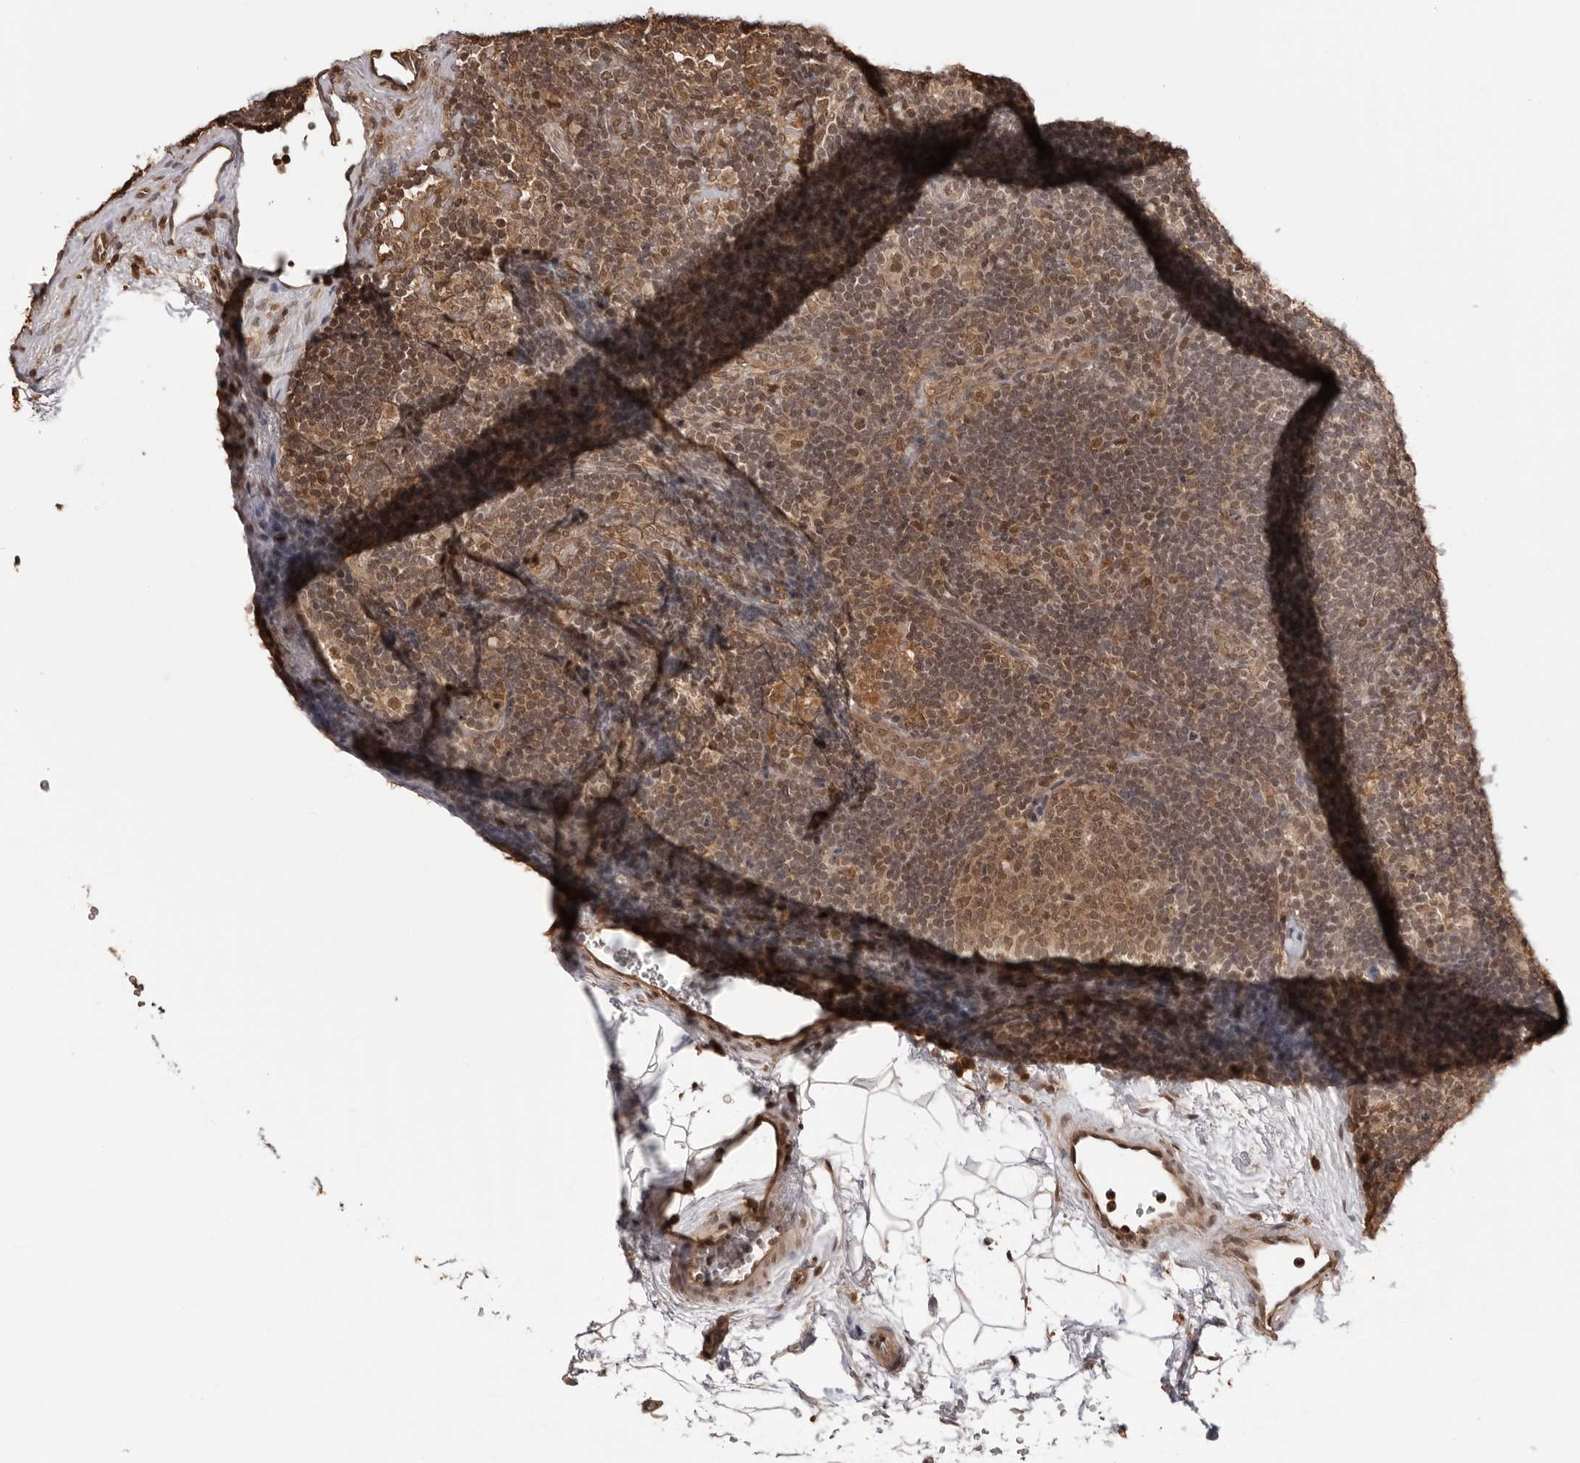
{"staining": {"intensity": "moderate", "quantity": ">75%", "location": "cytoplasmic/membranous,nuclear"}, "tissue": "lymph node", "cell_type": "Germinal center cells", "image_type": "normal", "snomed": [{"axis": "morphology", "description": "Normal tissue, NOS"}, {"axis": "topography", "description": "Lymph node"}], "caption": "Immunohistochemistry (DAB (3,3'-diaminobenzidine)) staining of benign human lymph node shows moderate cytoplasmic/membranous,nuclear protein expression in approximately >75% of germinal center cells. (brown staining indicates protein expression, while blue staining denotes nuclei).", "gene": "SDE2", "patient": {"sex": "female", "age": 22}}